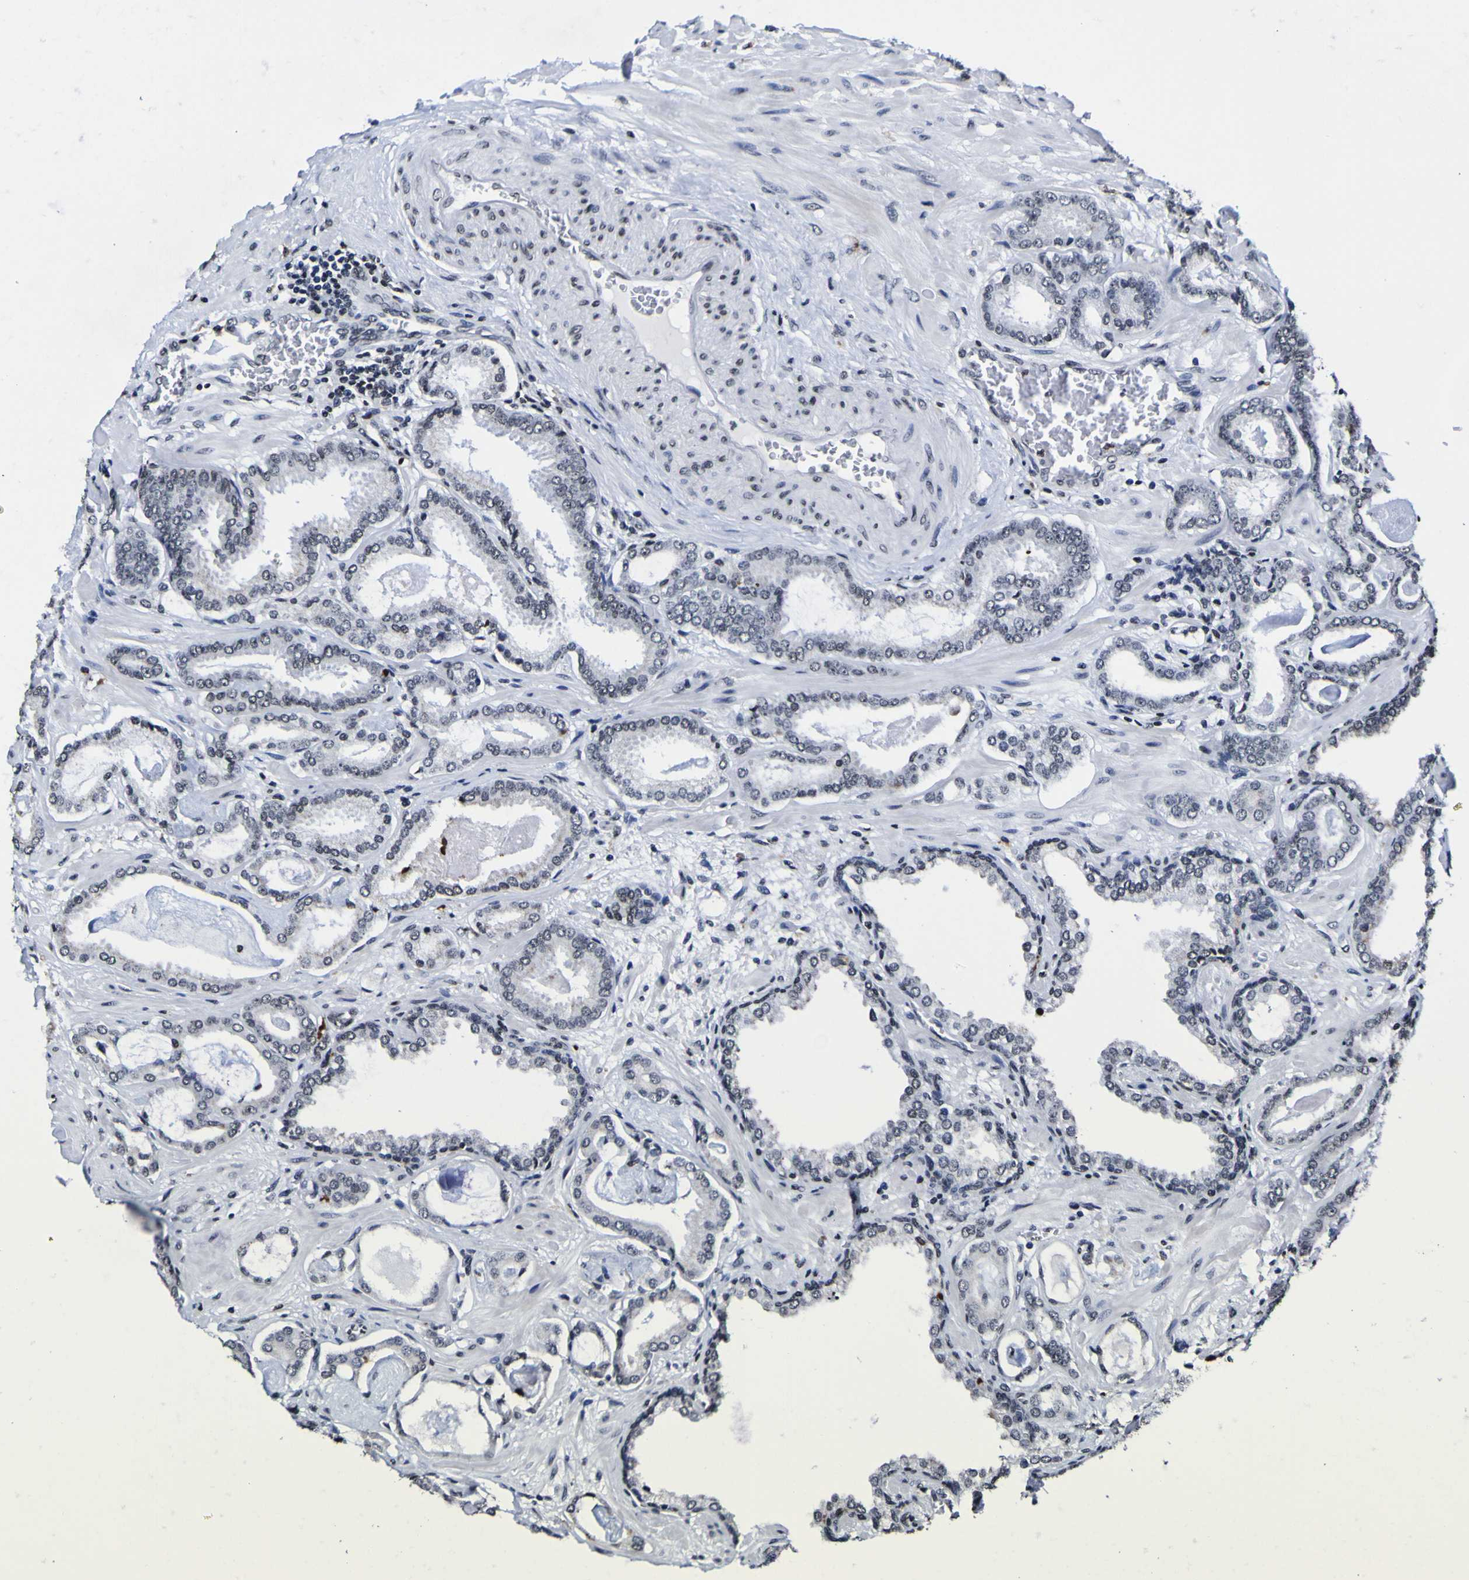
{"staining": {"intensity": "negative", "quantity": "none", "location": "none"}, "tissue": "prostate cancer", "cell_type": "Tumor cells", "image_type": "cancer", "snomed": [{"axis": "morphology", "description": "Adenocarcinoma, Low grade"}, {"axis": "topography", "description": "Prostate"}], "caption": "This is an IHC photomicrograph of human adenocarcinoma (low-grade) (prostate). There is no expression in tumor cells.", "gene": "PIAS1", "patient": {"sex": "male", "age": 53}}